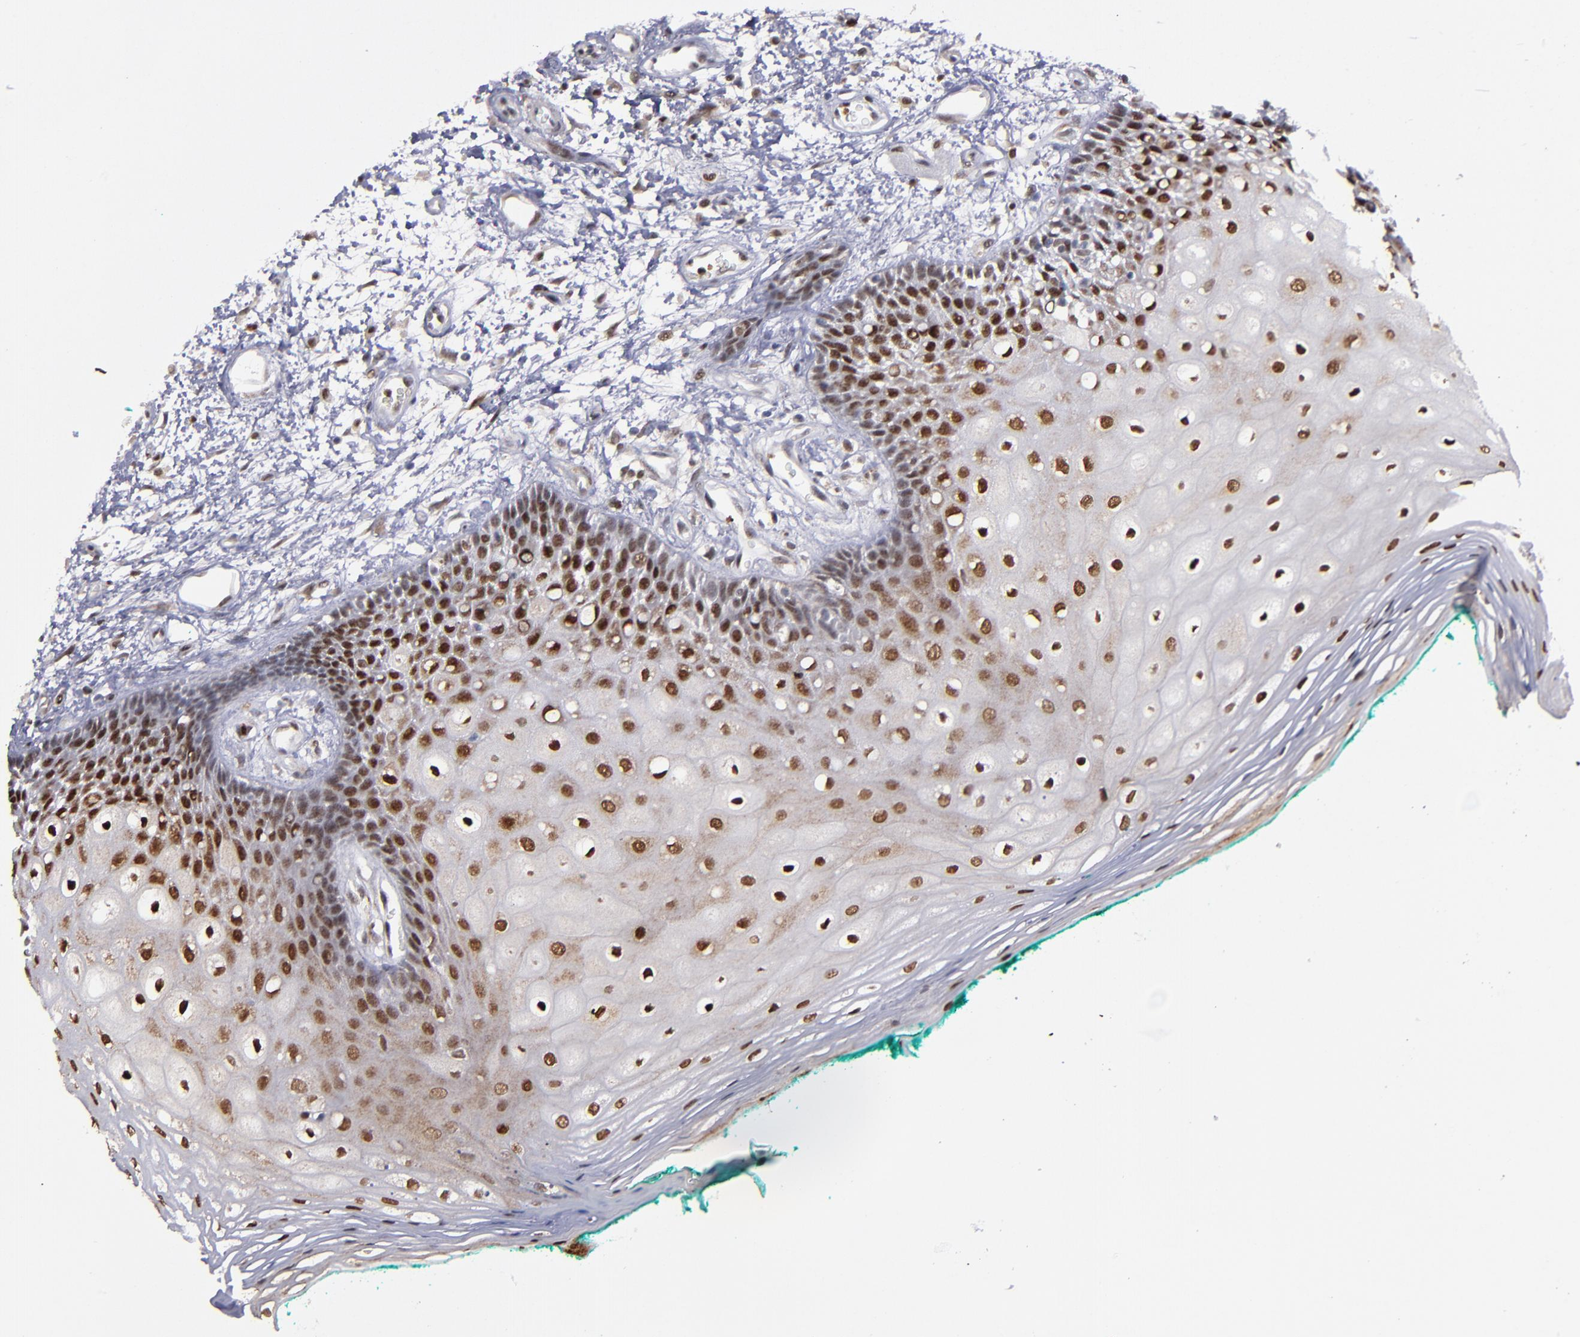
{"staining": {"intensity": "moderate", "quantity": ">75%", "location": "nuclear"}, "tissue": "oral mucosa", "cell_type": "Squamous epithelial cells", "image_type": "normal", "snomed": [{"axis": "morphology", "description": "Normal tissue, NOS"}, {"axis": "morphology", "description": "Squamous cell carcinoma, NOS"}, {"axis": "topography", "description": "Skeletal muscle"}, {"axis": "topography", "description": "Oral tissue"}, {"axis": "topography", "description": "Head-Neck"}], "caption": "Protein staining demonstrates moderate nuclear staining in approximately >75% of squamous epithelial cells in unremarkable oral mucosa. The protein is stained brown, and the nuclei are stained in blue (DAB (3,3'-diaminobenzidine) IHC with brightfield microscopy, high magnification).", "gene": "RREB1", "patient": {"sex": "female", "age": 84}}